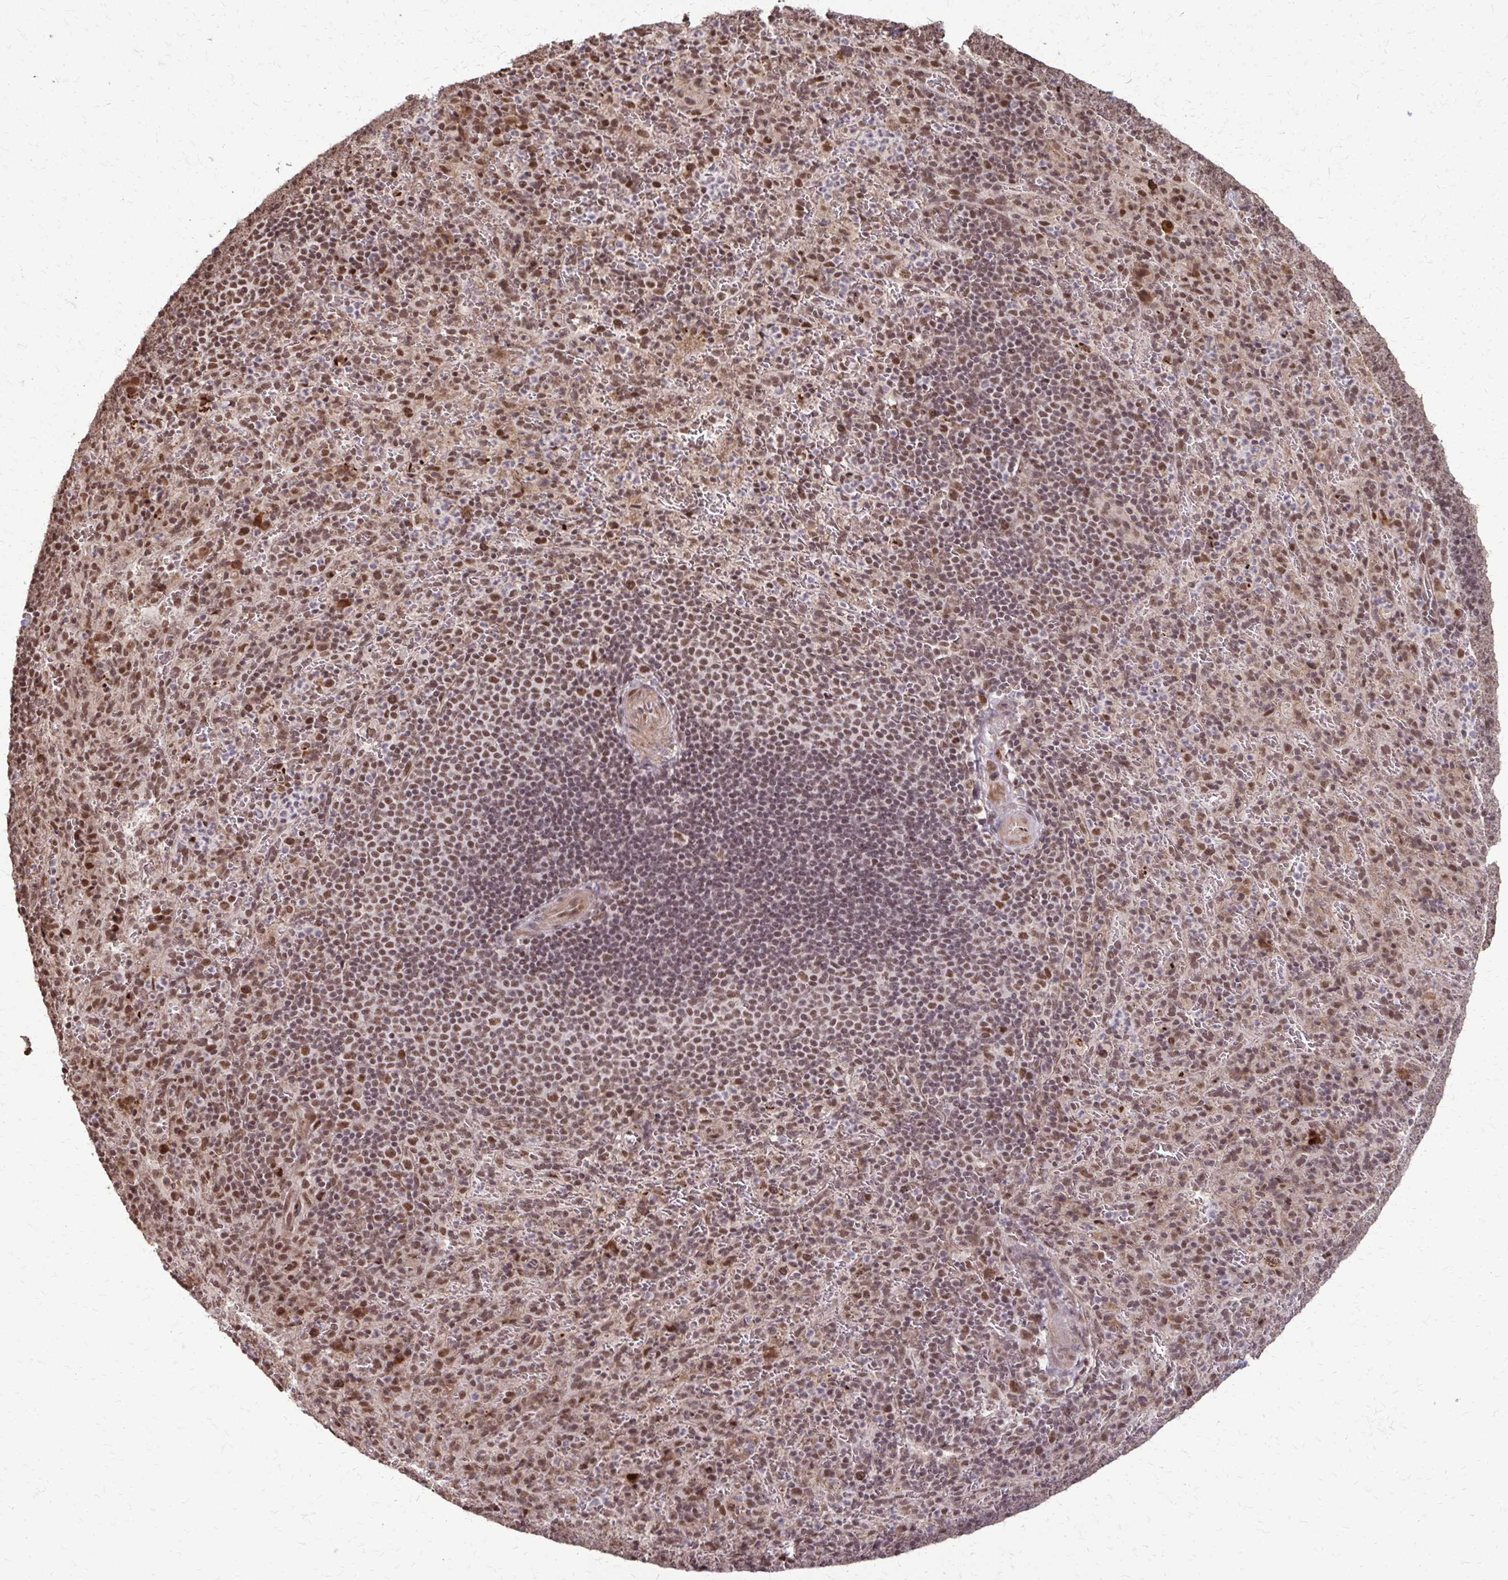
{"staining": {"intensity": "moderate", "quantity": ">75%", "location": "nuclear"}, "tissue": "spleen", "cell_type": "Cells in red pulp", "image_type": "normal", "snomed": [{"axis": "morphology", "description": "Normal tissue, NOS"}, {"axis": "topography", "description": "Spleen"}], "caption": "A medium amount of moderate nuclear staining is identified in about >75% of cells in red pulp in benign spleen.", "gene": "SS18", "patient": {"sex": "male", "age": 57}}